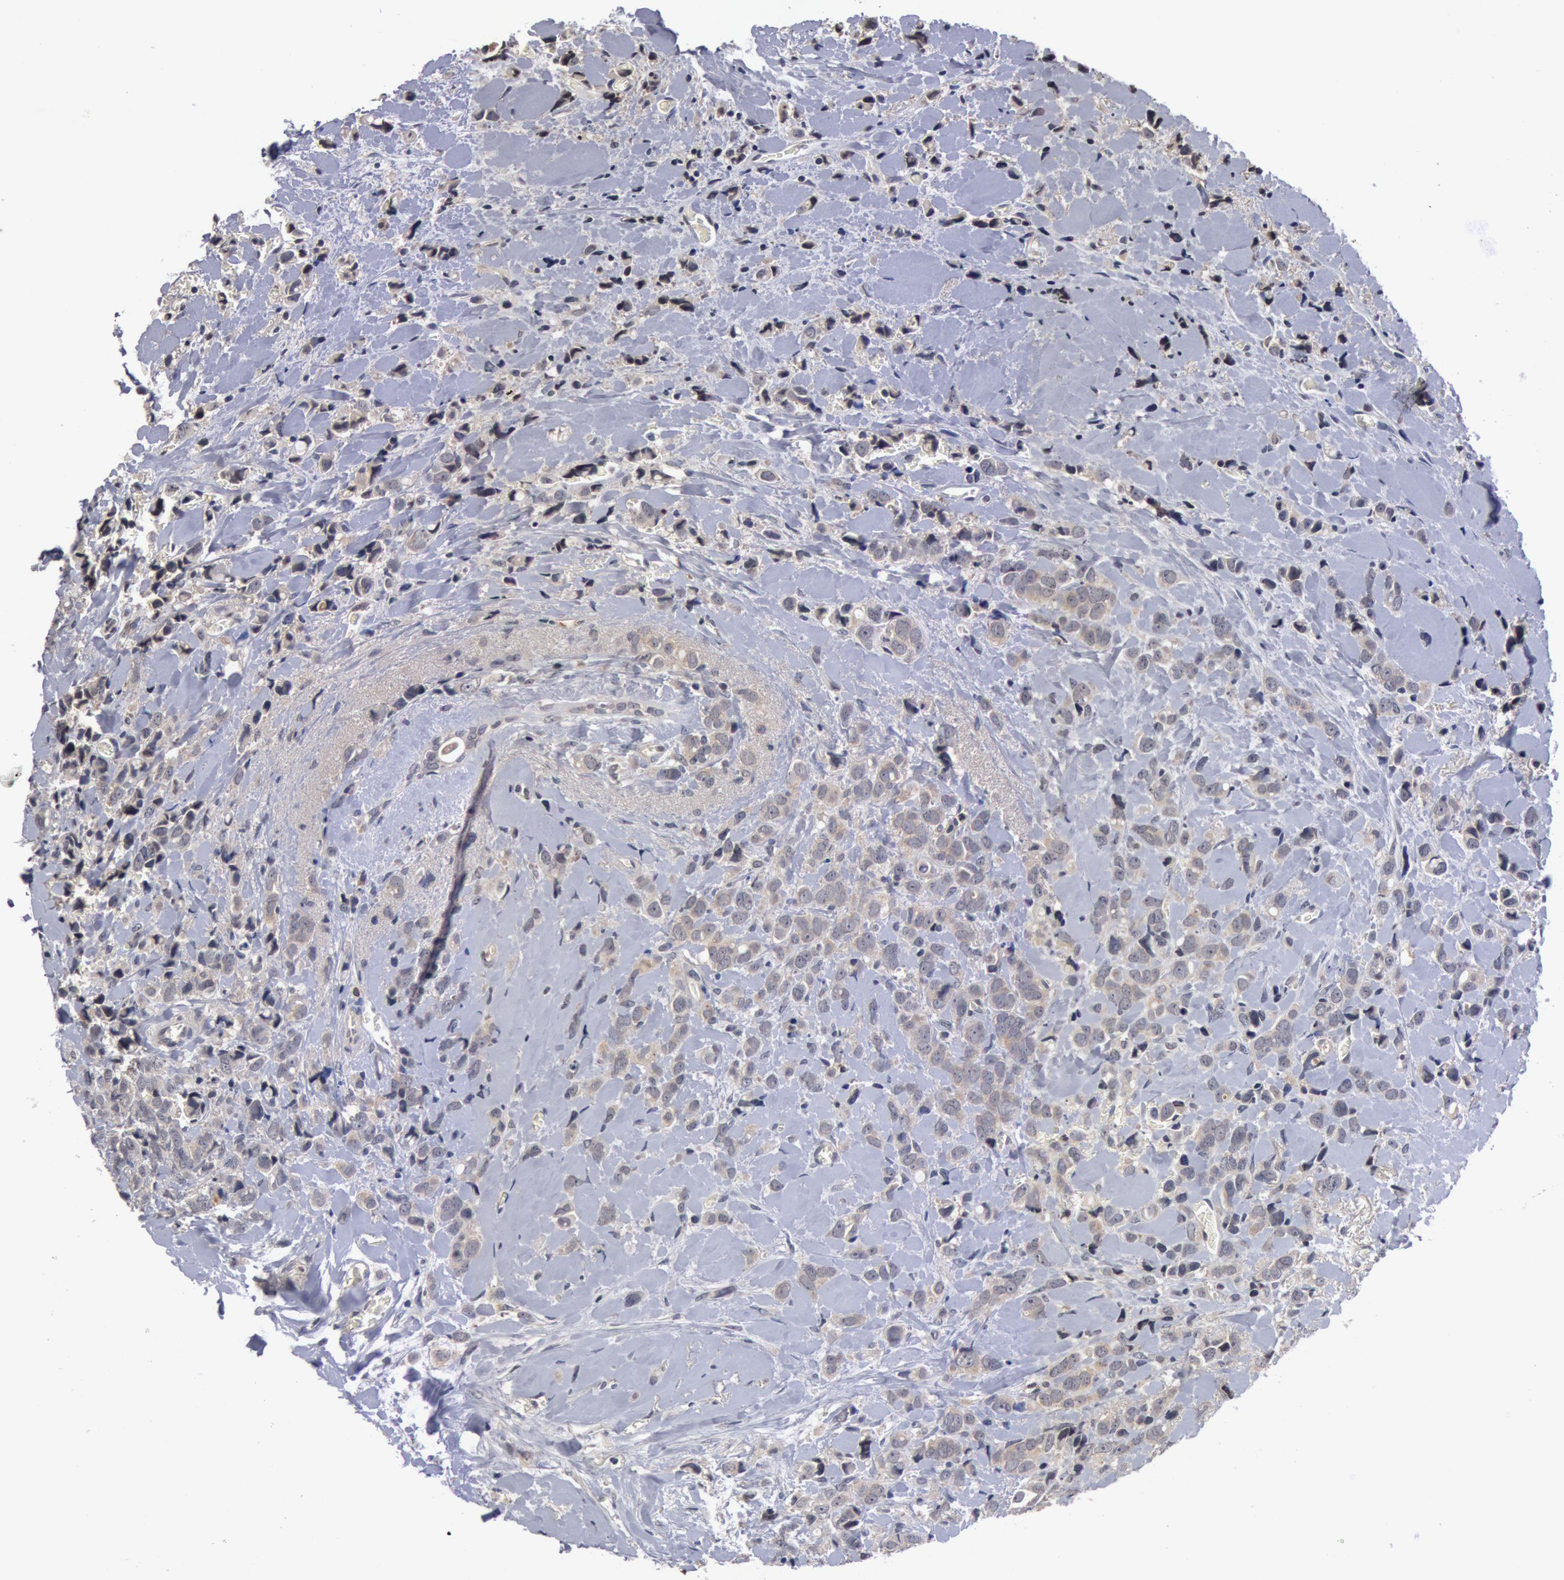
{"staining": {"intensity": "weak", "quantity": ">75%", "location": "cytoplasmic/membranous"}, "tissue": "breast cancer", "cell_type": "Tumor cells", "image_type": "cancer", "snomed": [{"axis": "morphology", "description": "Lobular carcinoma"}, {"axis": "topography", "description": "Breast"}], "caption": "IHC histopathology image of neoplastic tissue: human breast cancer (lobular carcinoma) stained using IHC demonstrates low levels of weak protein expression localized specifically in the cytoplasmic/membranous of tumor cells, appearing as a cytoplasmic/membranous brown color.", "gene": "BCHE", "patient": {"sex": "female", "age": 57}}